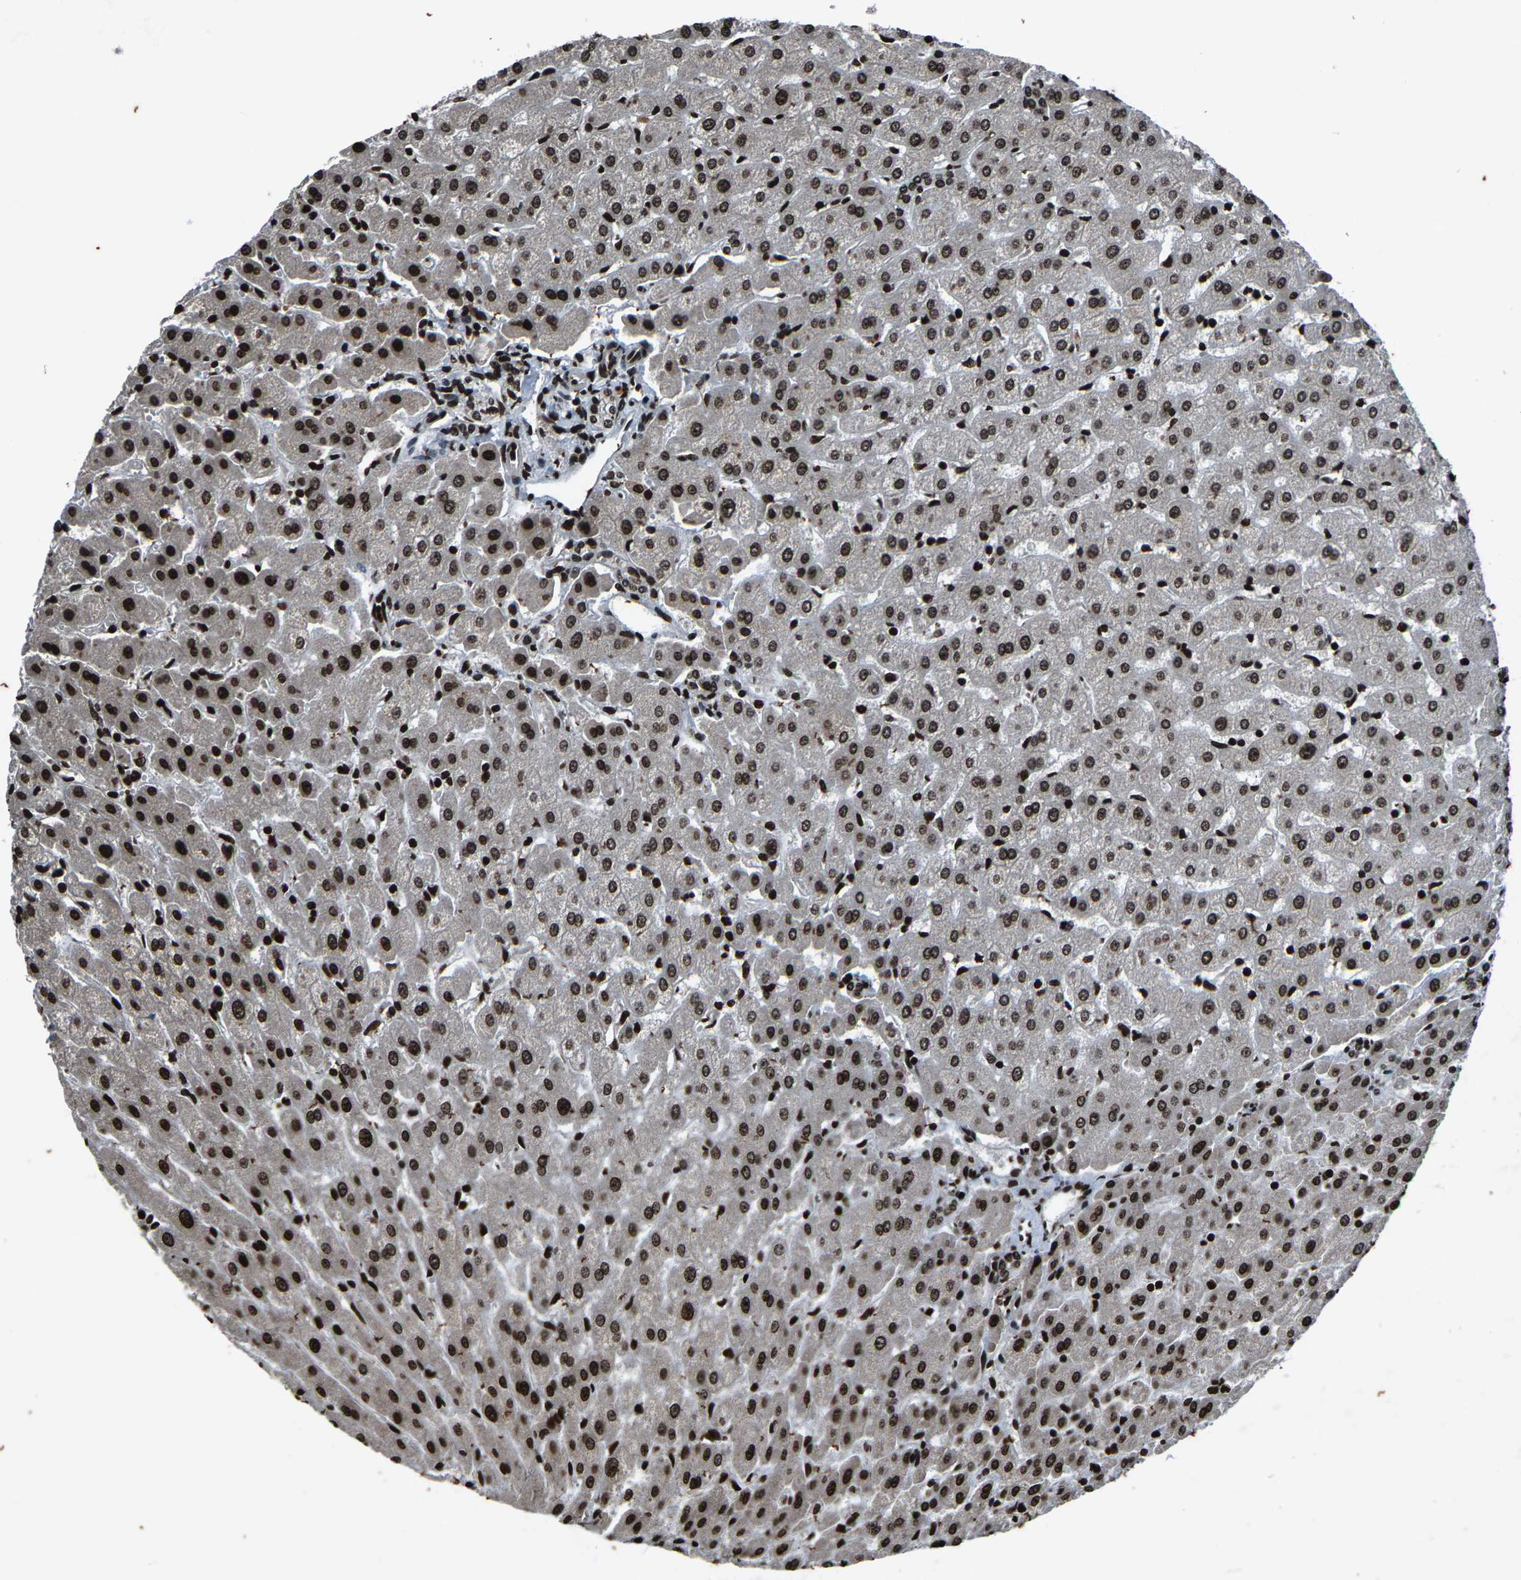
{"staining": {"intensity": "strong", "quantity": ">75%", "location": "nuclear"}, "tissue": "liver", "cell_type": "Cholangiocytes", "image_type": "normal", "snomed": [{"axis": "morphology", "description": "Normal tissue, NOS"}, {"axis": "morphology", "description": "Fibrosis, NOS"}, {"axis": "topography", "description": "Liver"}], "caption": "Protein expression analysis of normal human liver reveals strong nuclear positivity in about >75% of cholangiocytes.", "gene": "H4C1", "patient": {"sex": "female", "age": 29}}